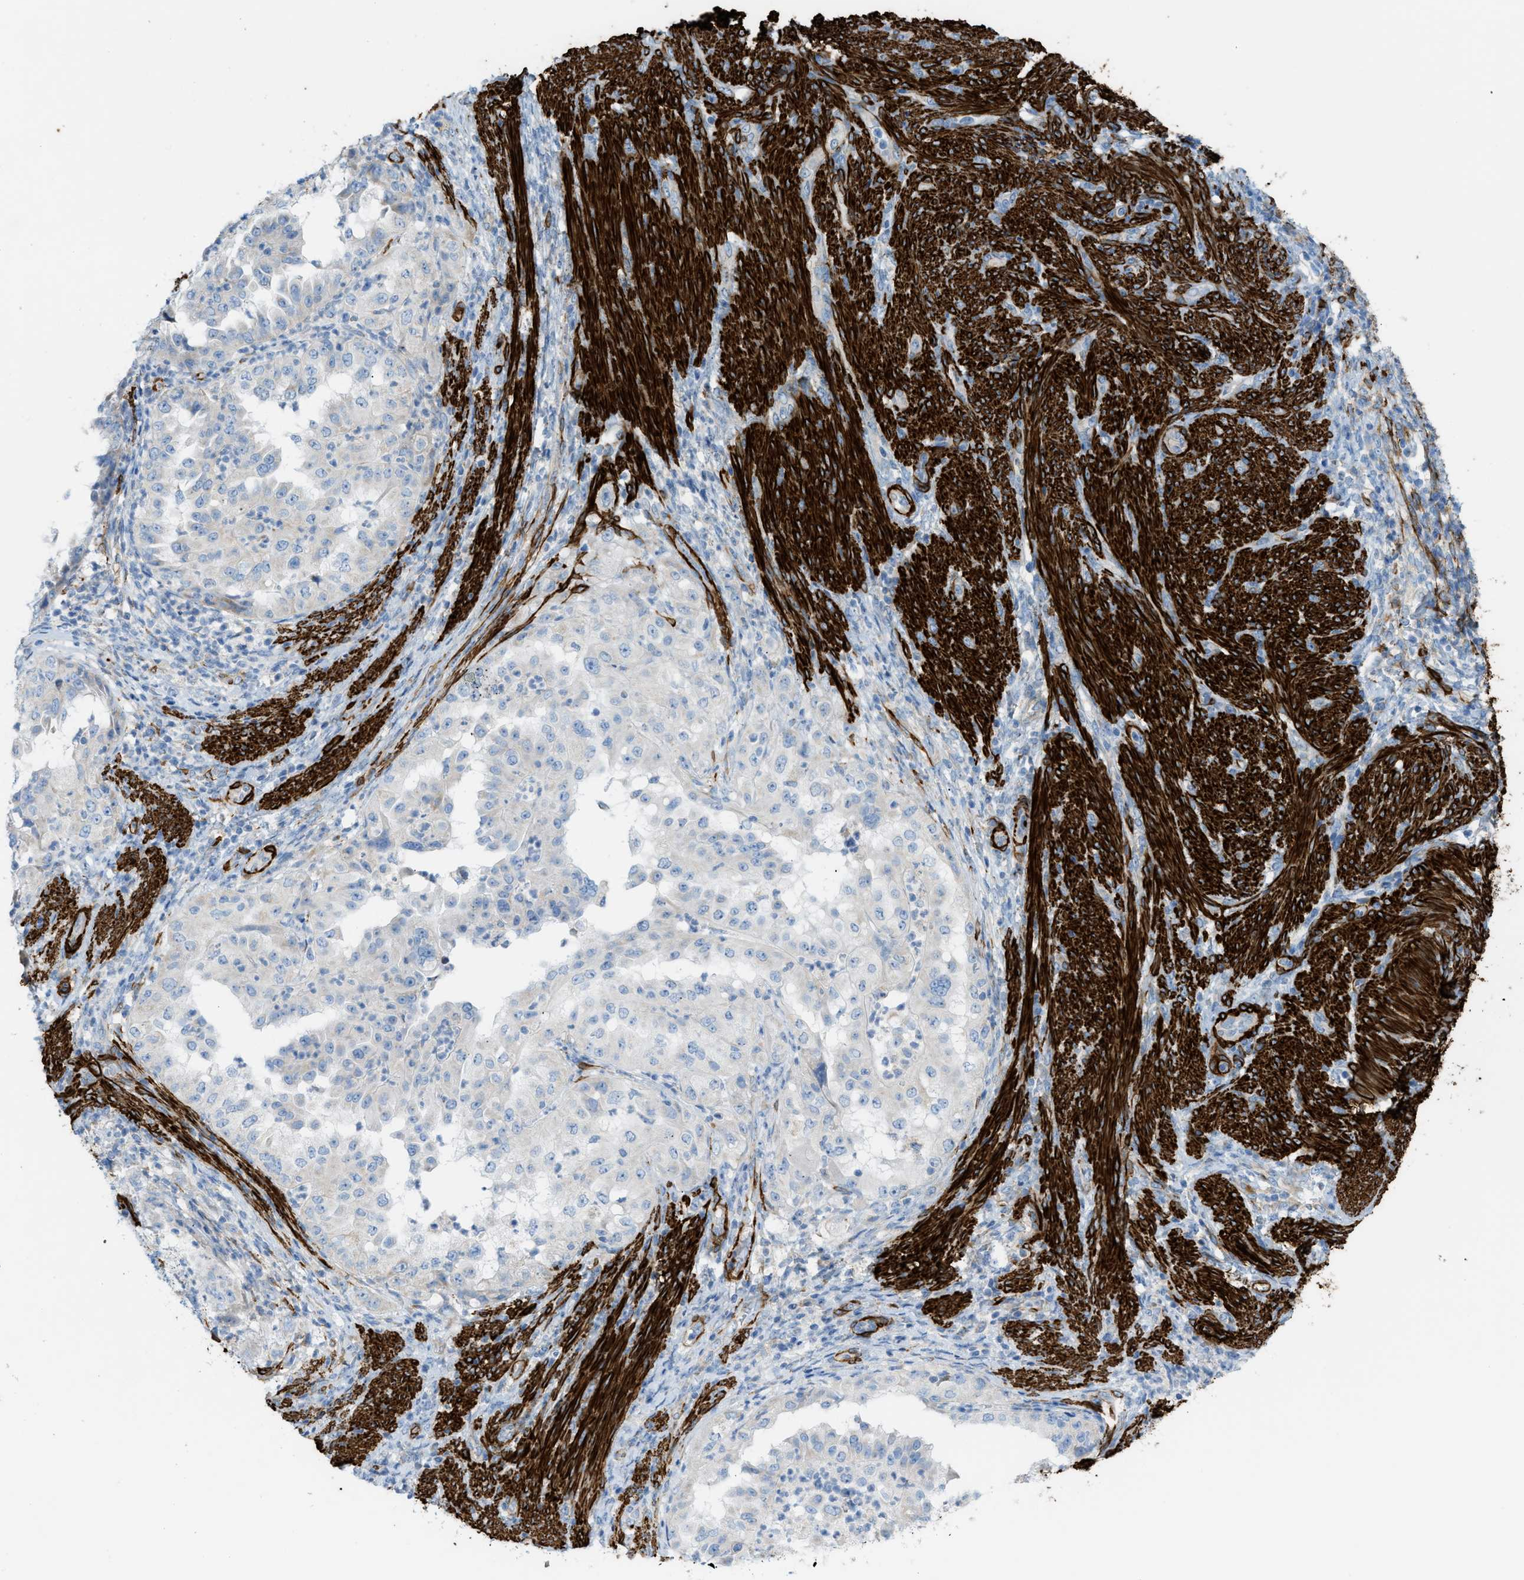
{"staining": {"intensity": "negative", "quantity": "none", "location": "none"}, "tissue": "endometrial cancer", "cell_type": "Tumor cells", "image_type": "cancer", "snomed": [{"axis": "morphology", "description": "Adenocarcinoma, NOS"}, {"axis": "topography", "description": "Endometrium"}], "caption": "A high-resolution photomicrograph shows immunohistochemistry staining of endometrial adenocarcinoma, which shows no significant expression in tumor cells.", "gene": "MYH11", "patient": {"sex": "female", "age": 85}}